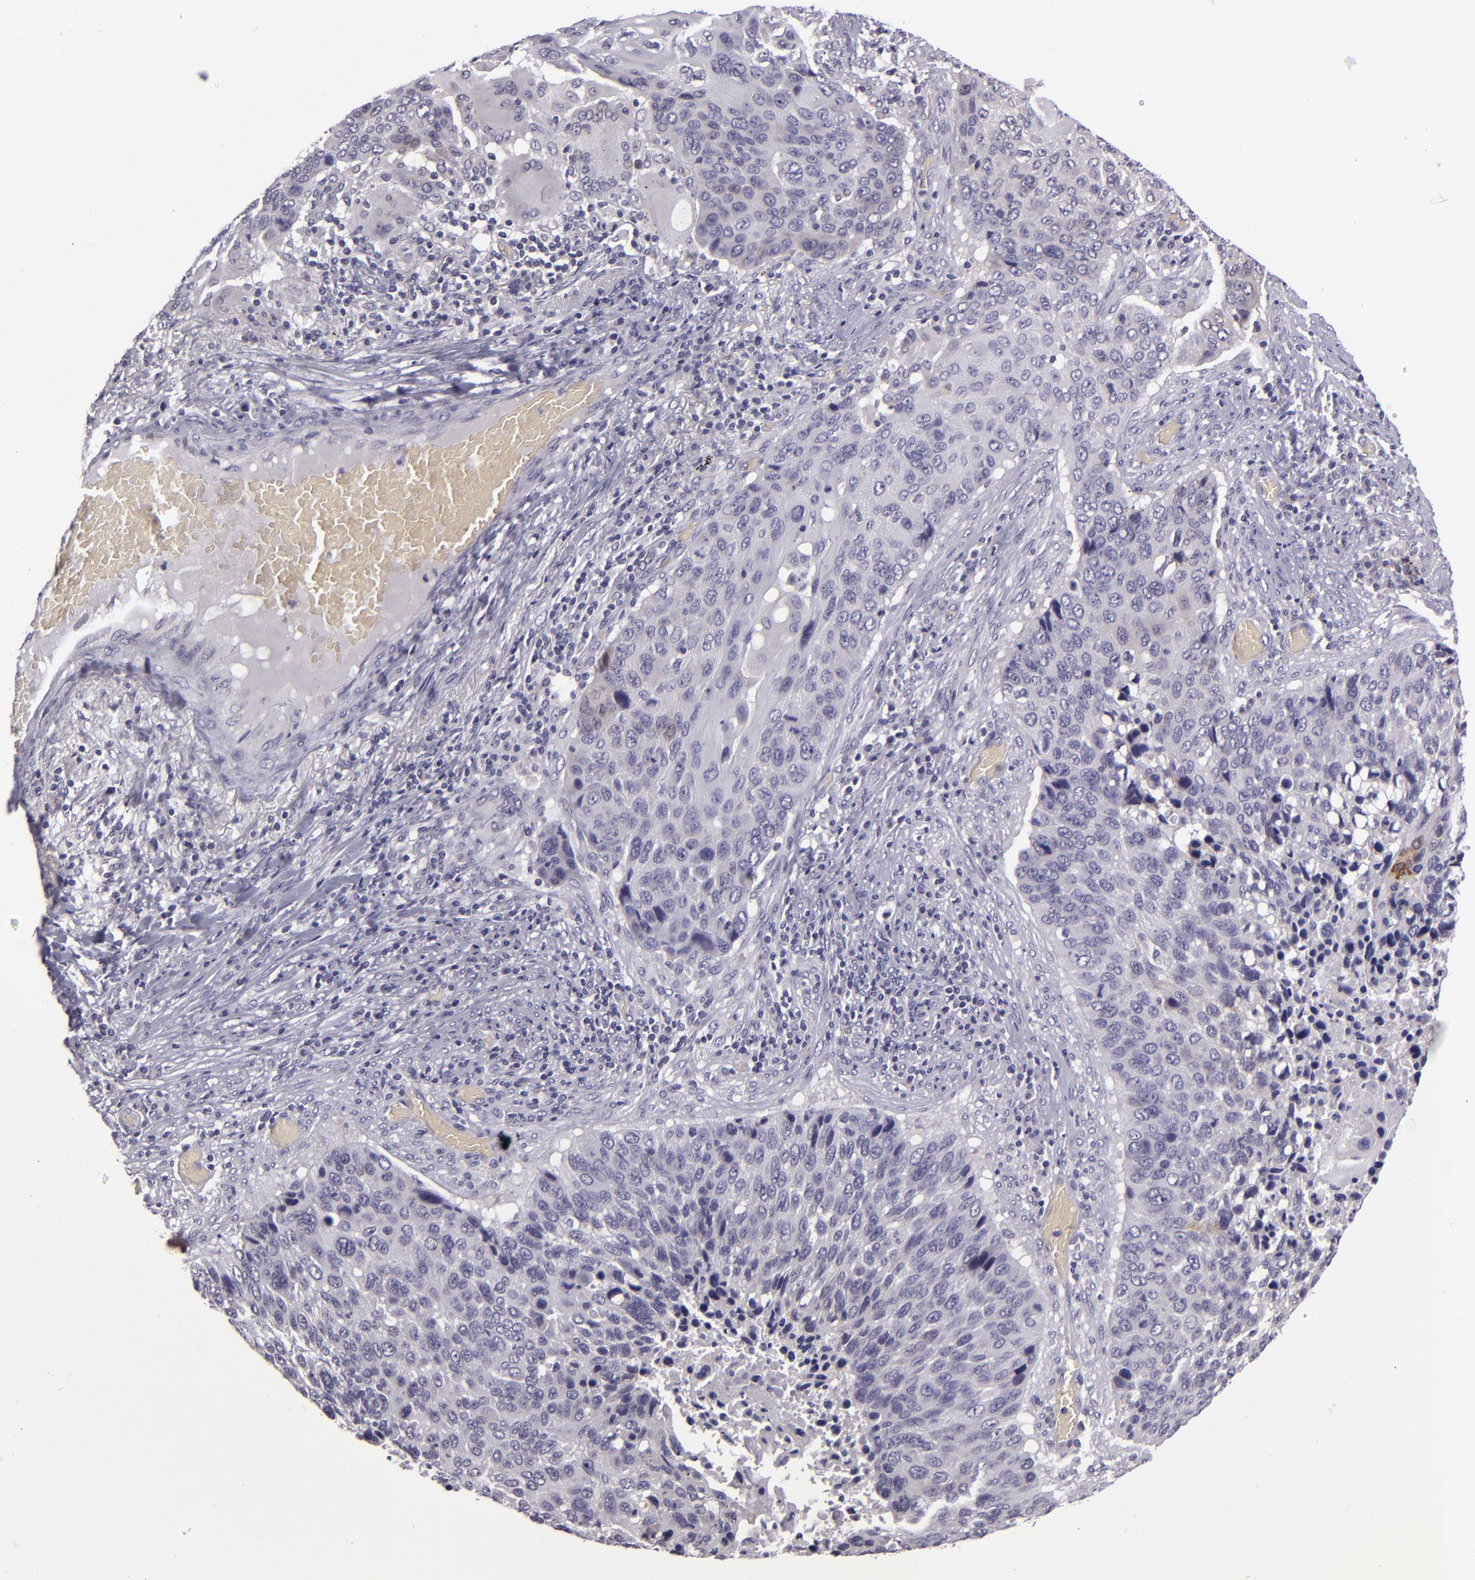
{"staining": {"intensity": "negative", "quantity": "none", "location": "none"}, "tissue": "lung cancer", "cell_type": "Tumor cells", "image_type": "cancer", "snomed": [{"axis": "morphology", "description": "Squamous cell carcinoma, NOS"}, {"axis": "topography", "description": "Lung"}], "caption": "Squamous cell carcinoma (lung) was stained to show a protein in brown. There is no significant staining in tumor cells.", "gene": "SNCB", "patient": {"sex": "male", "age": 68}}